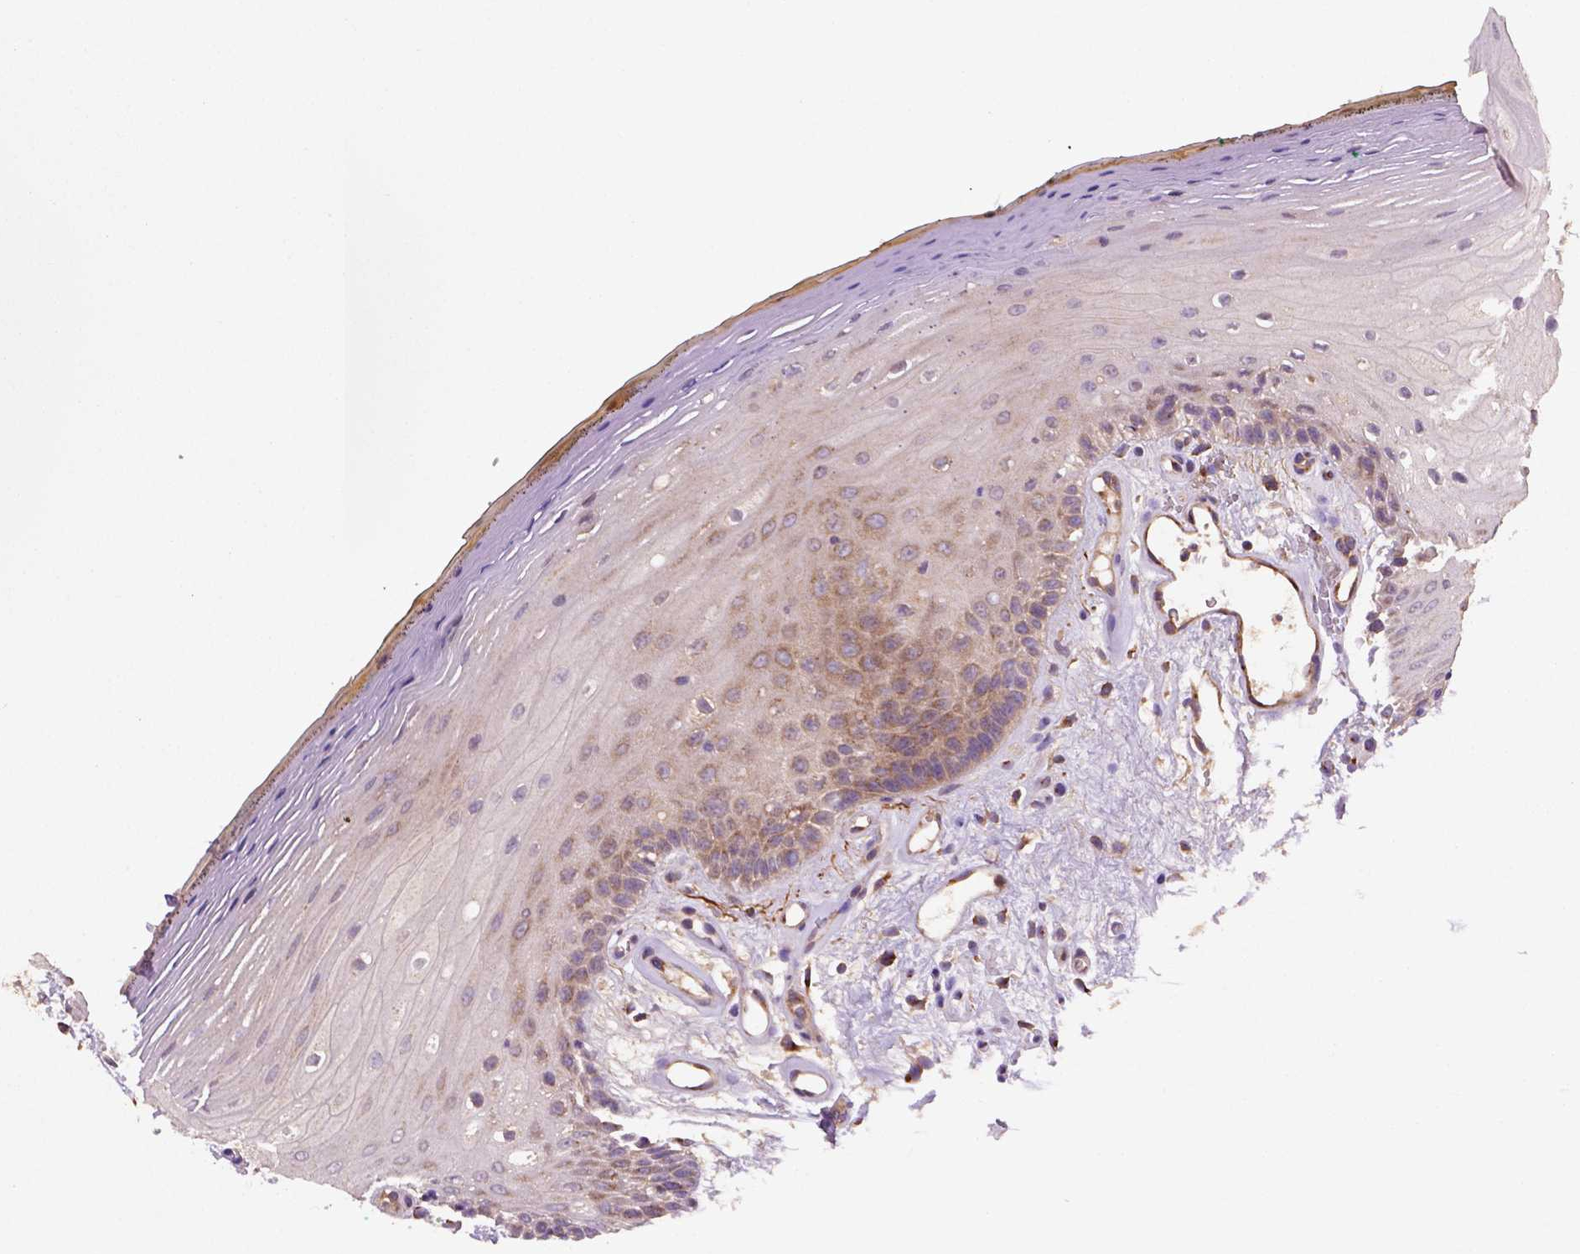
{"staining": {"intensity": "moderate", "quantity": "<25%", "location": "cytoplasmic/membranous"}, "tissue": "oral mucosa", "cell_type": "Squamous epithelial cells", "image_type": "normal", "snomed": [{"axis": "morphology", "description": "Normal tissue, NOS"}, {"axis": "morphology", "description": "Squamous cell carcinoma, NOS"}, {"axis": "topography", "description": "Oral tissue"}, {"axis": "topography", "description": "Head-Neck"}], "caption": "Normal oral mucosa exhibits moderate cytoplasmic/membranous expression in approximately <25% of squamous epithelial cells Nuclei are stained in blue..", "gene": "WARS2", "patient": {"sex": "male", "age": 52}}